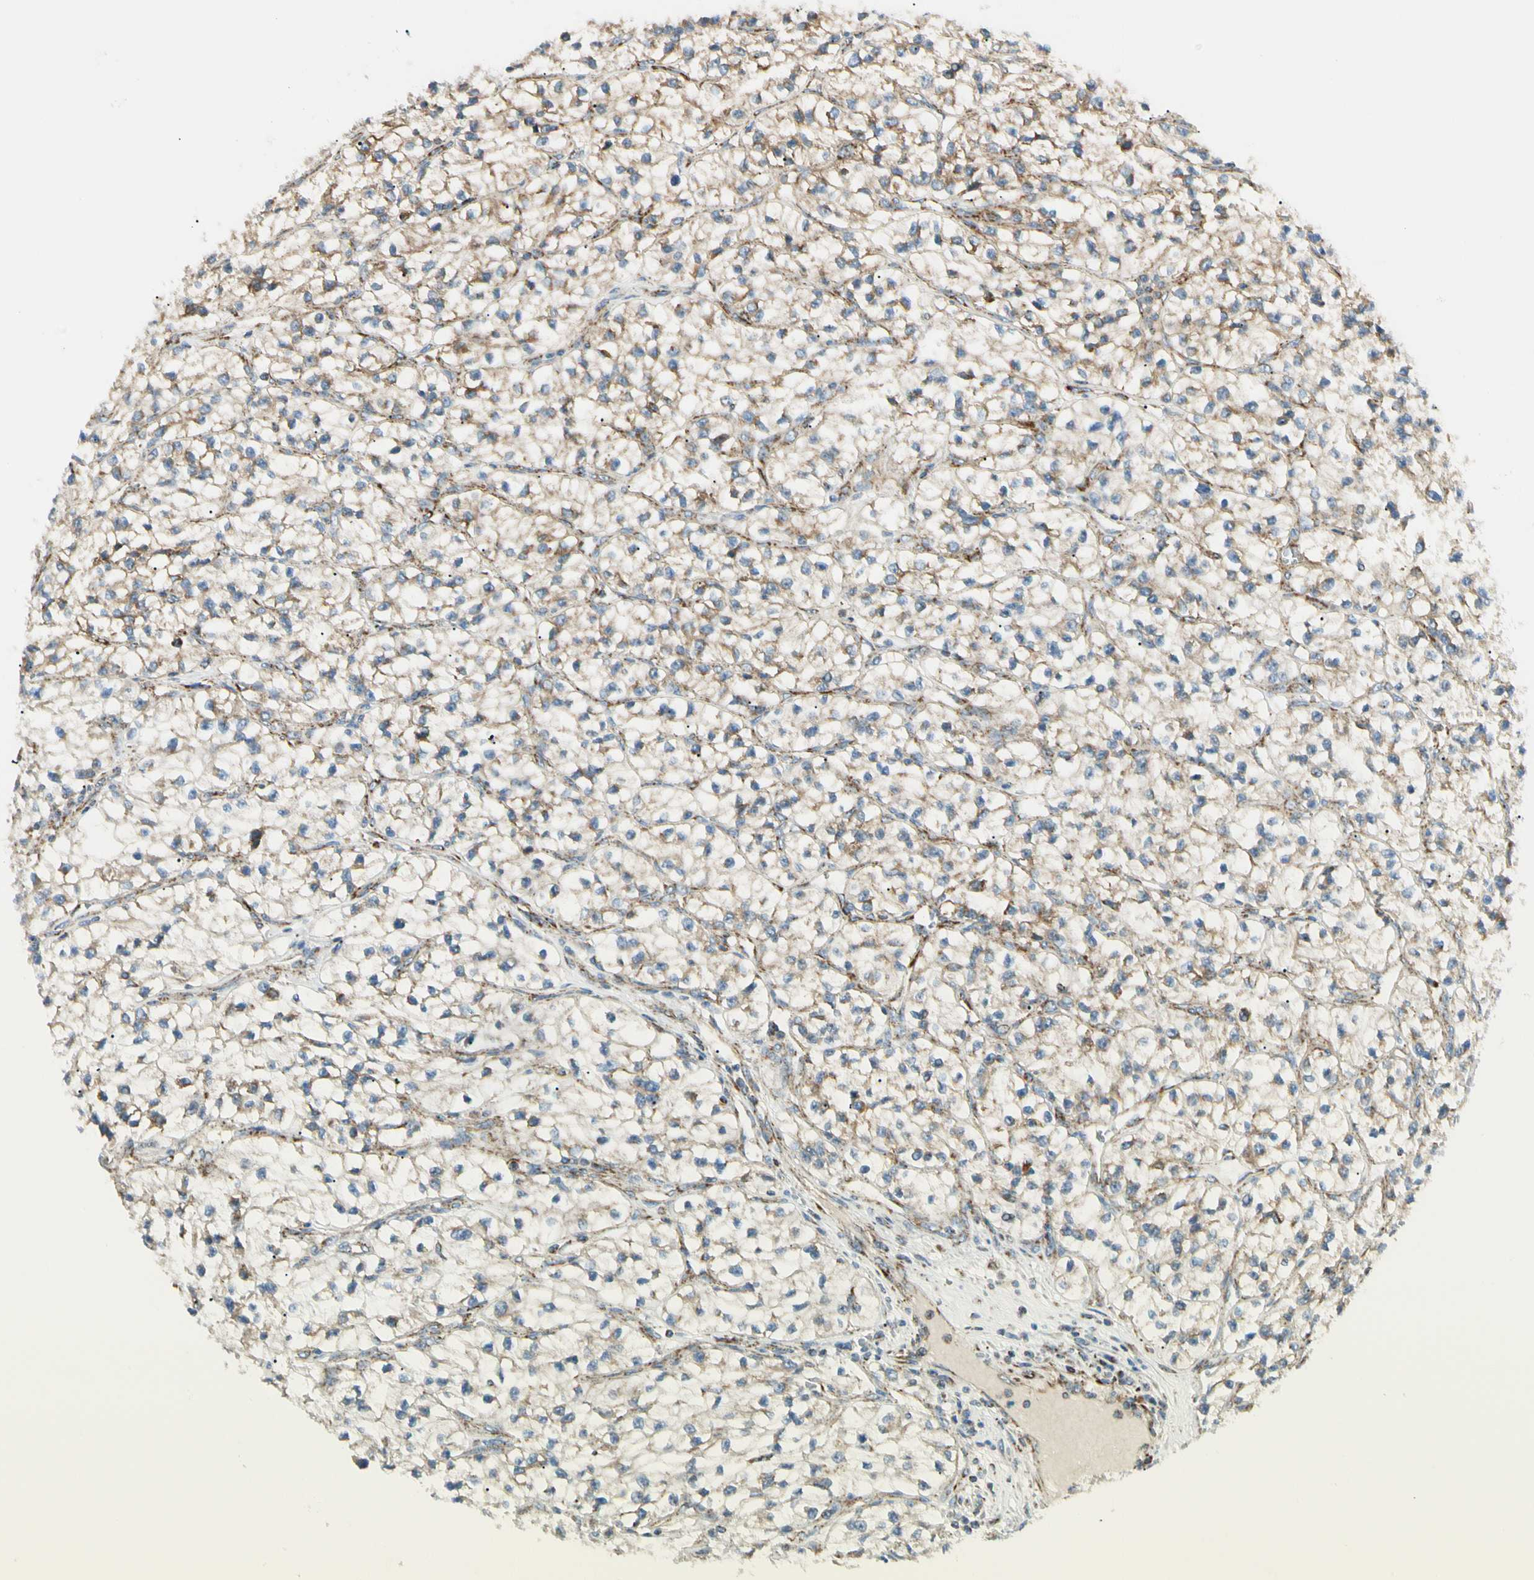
{"staining": {"intensity": "weak", "quantity": "25%-75%", "location": "cytoplasmic/membranous"}, "tissue": "renal cancer", "cell_type": "Tumor cells", "image_type": "cancer", "snomed": [{"axis": "morphology", "description": "Adenocarcinoma, NOS"}, {"axis": "topography", "description": "Kidney"}], "caption": "Adenocarcinoma (renal) stained with IHC reveals weak cytoplasmic/membranous staining in approximately 25%-75% of tumor cells.", "gene": "TBC1D10A", "patient": {"sex": "female", "age": 57}}